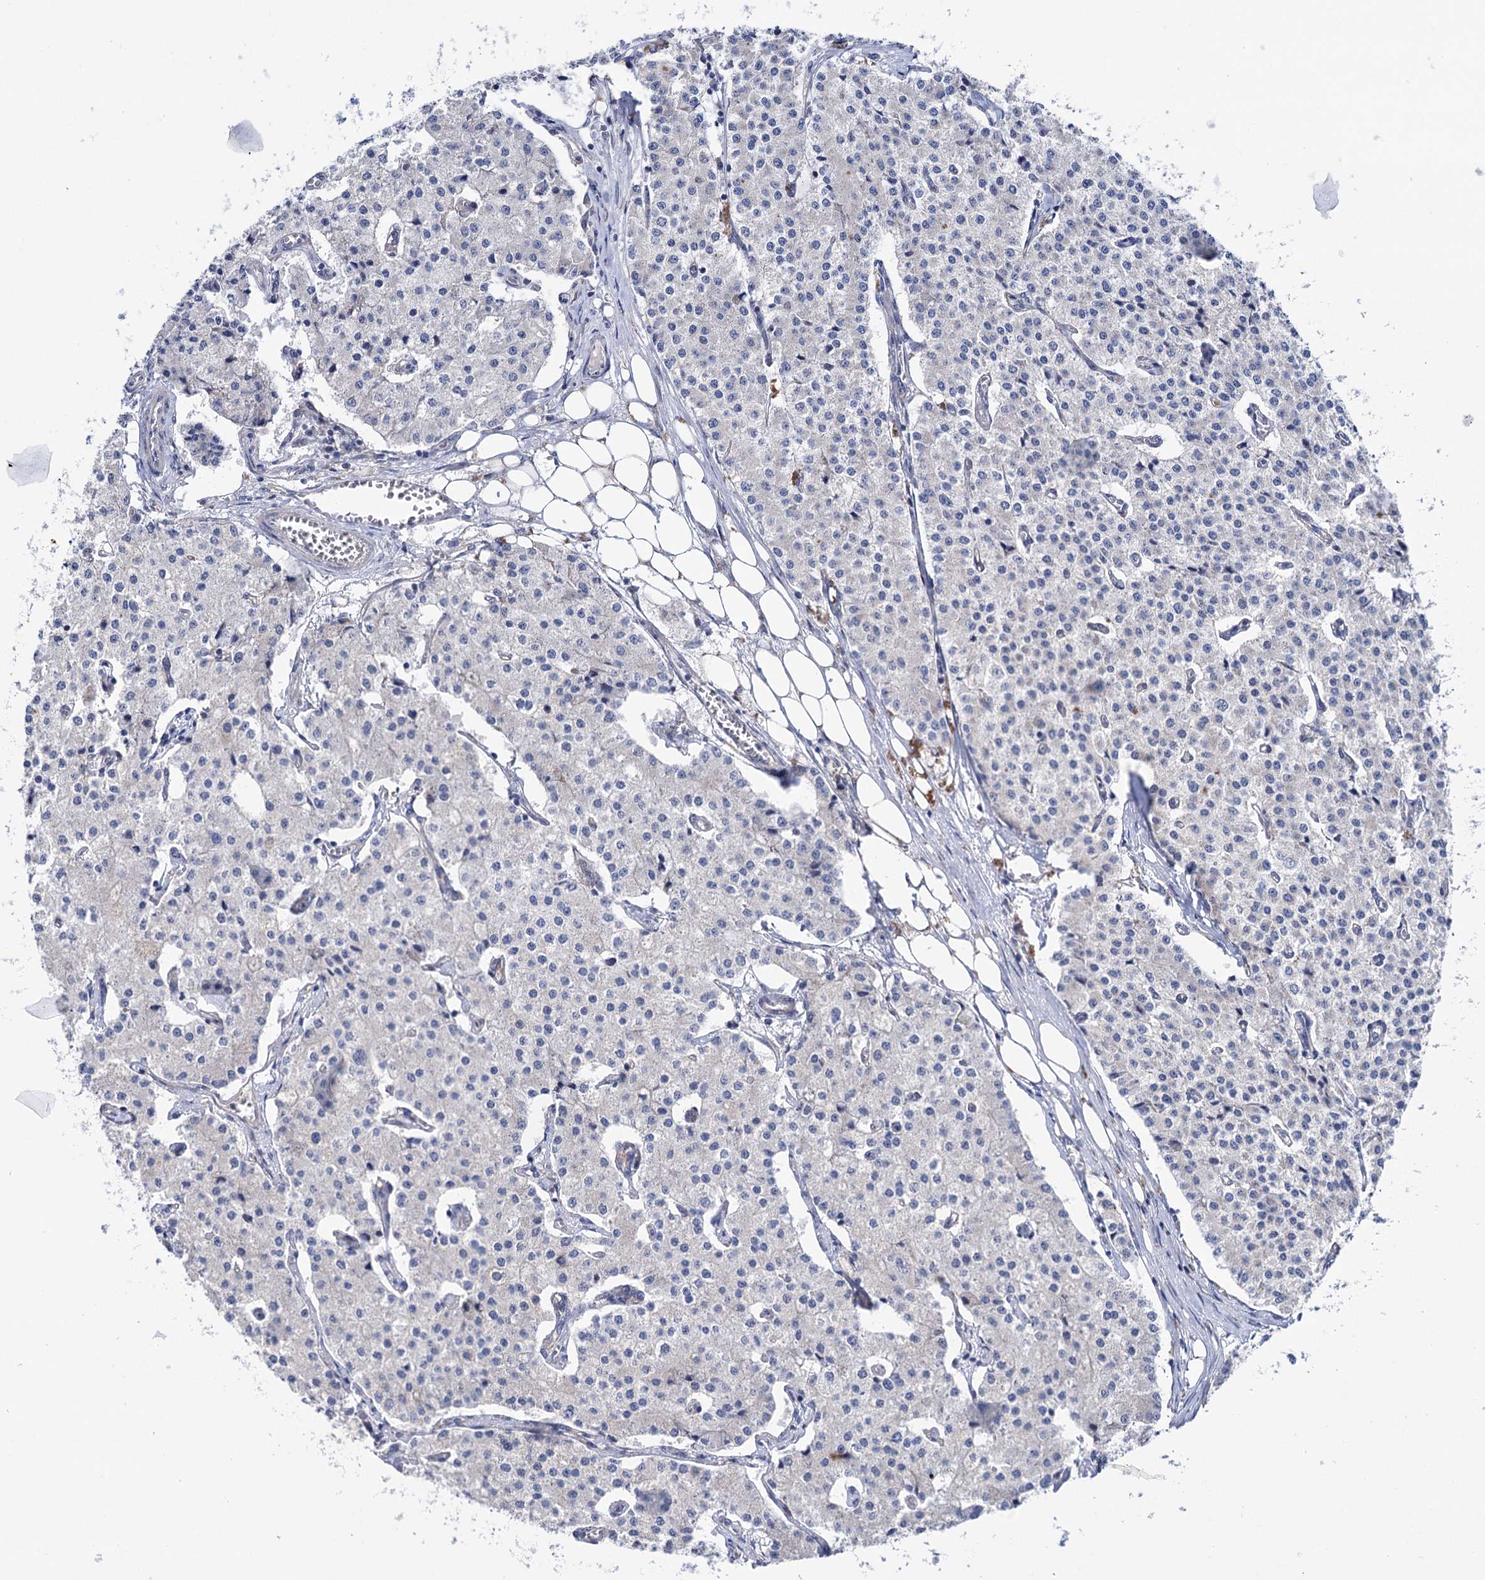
{"staining": {"intensity": "negative", "quantity": "none", "location": "none"}, "tissue": "carcinoid", "cell_type": "Tumor cells", "image_type": "cancer", "snomed": [{"axis": "morphology", "description": "Carcinoid, malignant, NOS"}, {"axis": "topography", "description": "Colon"}], "caption": "This is a histopathology image of IHC staining of carcinoid, which shows no expression in tumor cells.", "gene": "SUCLA2", "patient": {"sex": "female", "age": 52}}